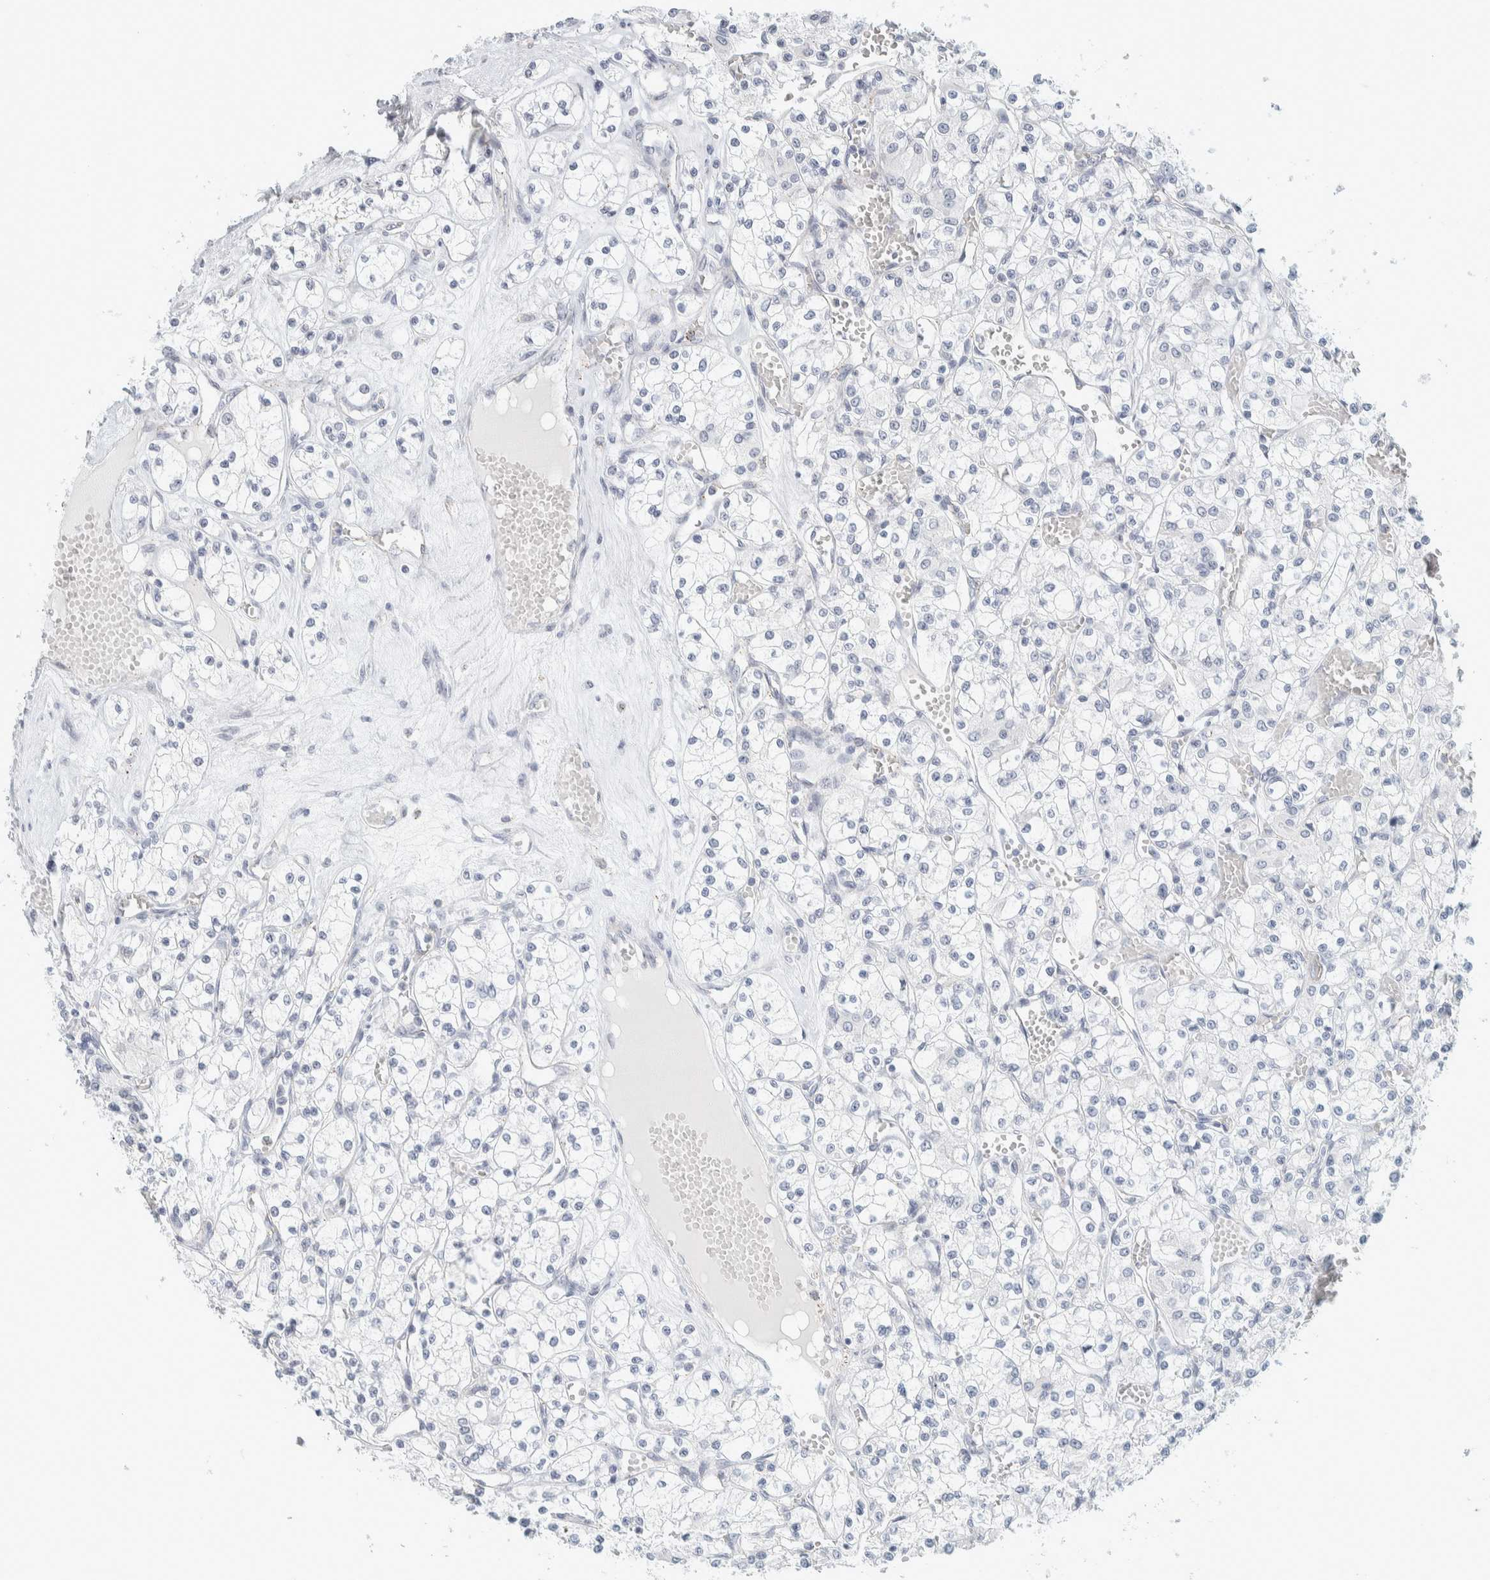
{"staining": {"intensity": "negative", "quantity": "none", "location": "none"}, "tissue": "renal cancer", "cell_type": "Tumor cells", "image_type": "cancer", "snomed": [{"axis": "morphology", "description": "Adenocarcinoma, NOS"}, {"axis": "topography", "description": "Kidney"}], "caption": "Immunohistochemistry (IHC) micrograph of human adenocarcinoma (renal) stained for a protein (brown), which reveals no positivity in tumor cells.", "gene": "CDH17", "patient": {"sex": "female", "age": 59}}